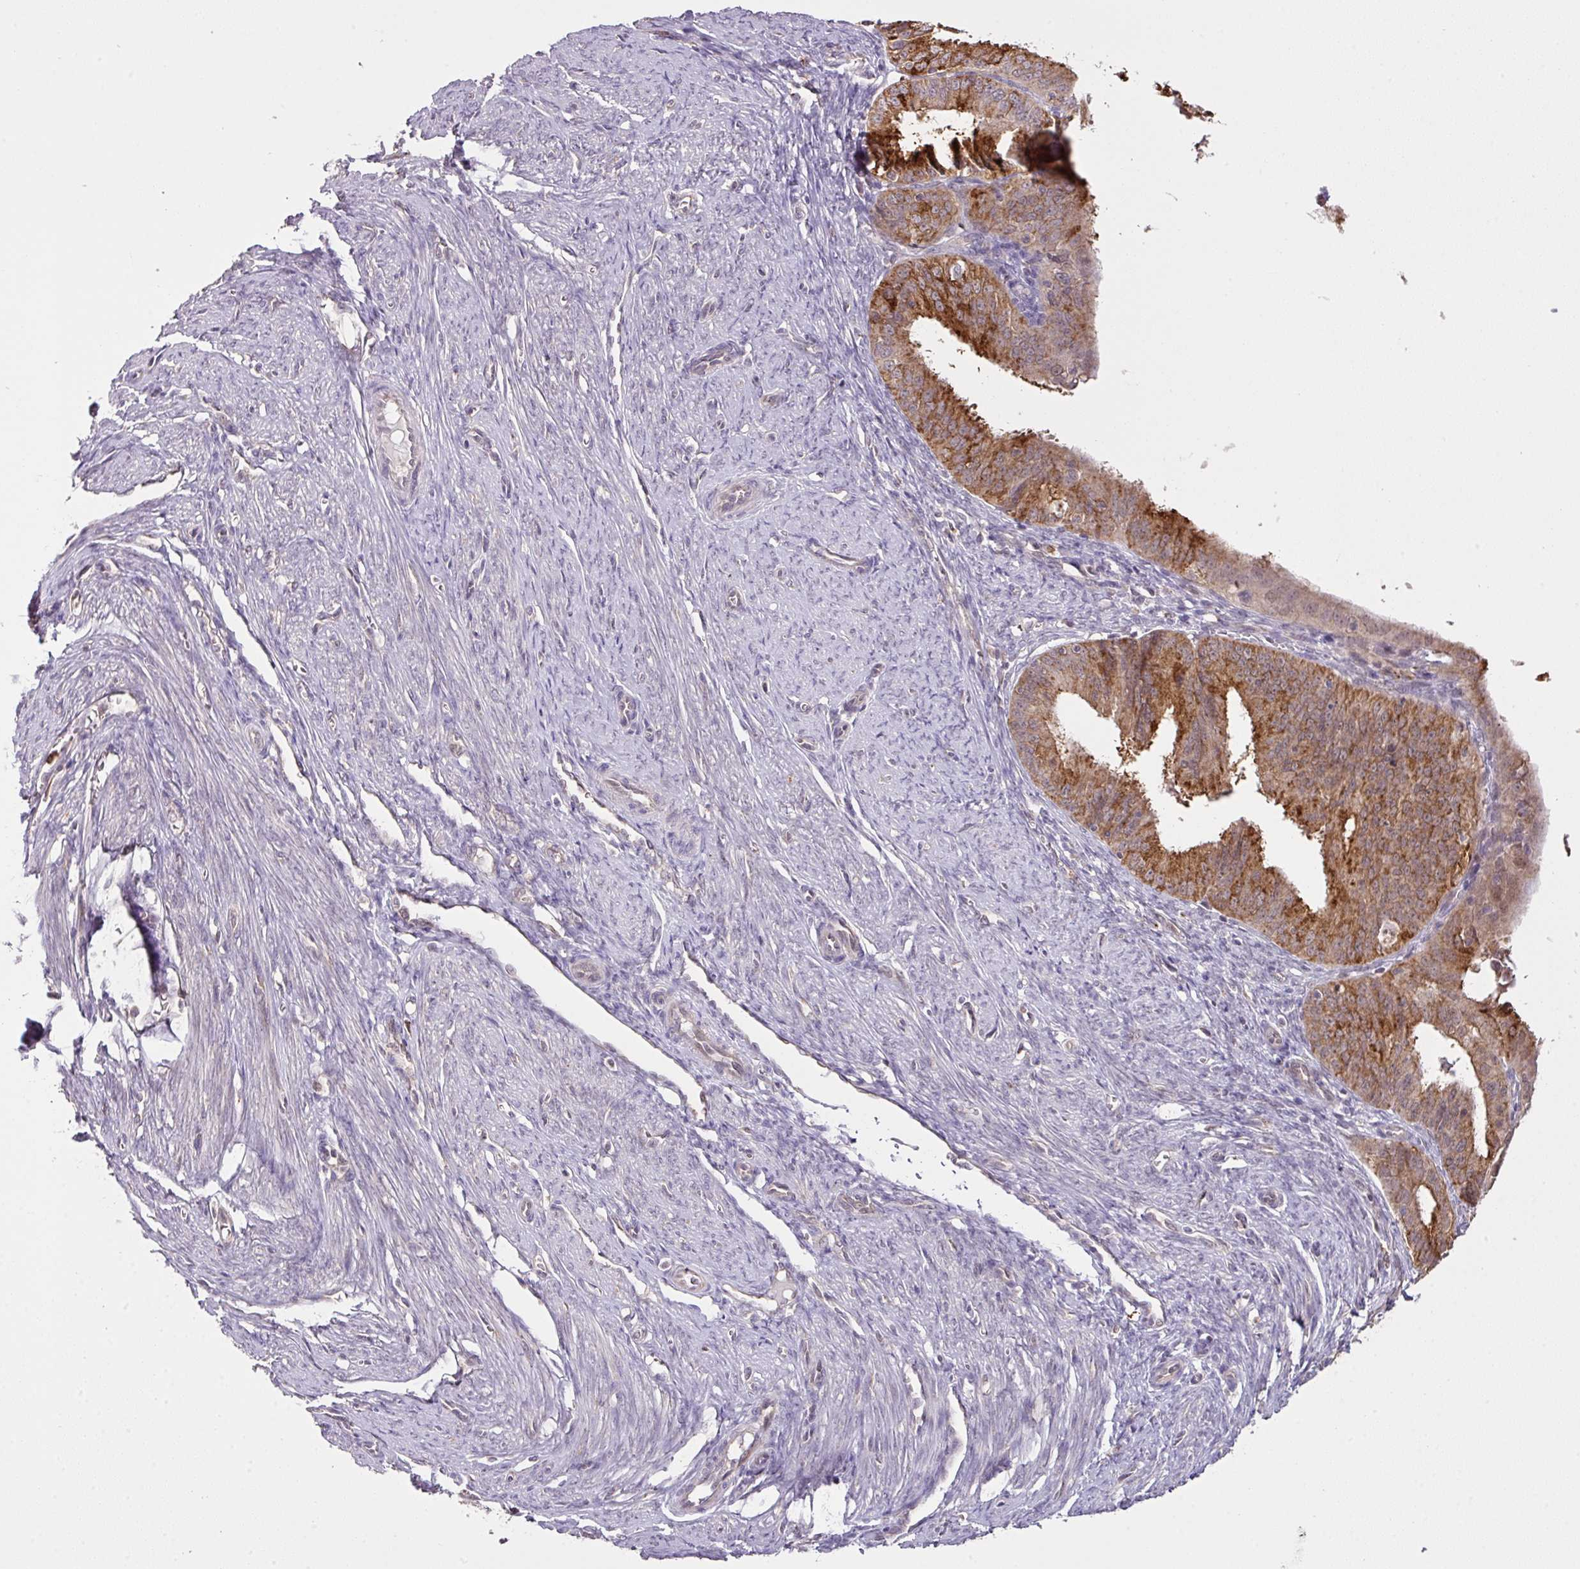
{"staining": {"intensity": "strong", "quantity": ">75%", "location": "cytoplasmic/membranous"}, "tissue": "endometrial cancer", "cell_type": "Tumor cells", "image_type": "cancer", "snomed": [{"axis": "morphology", "description": "Adenocarcinoma, NOS"}, {"axis": "topography", "description": "Endometrium"}], "caption": "Immunohistochemistry (IHC) (DAB) staining of adenocarcinoma (endometrial) displays strong cytoplasmic/membranous protein positivity in approximately >75% of tumor cells.", "gene": "SMCO4", "patient": {"sex": "female", "age": 51}}